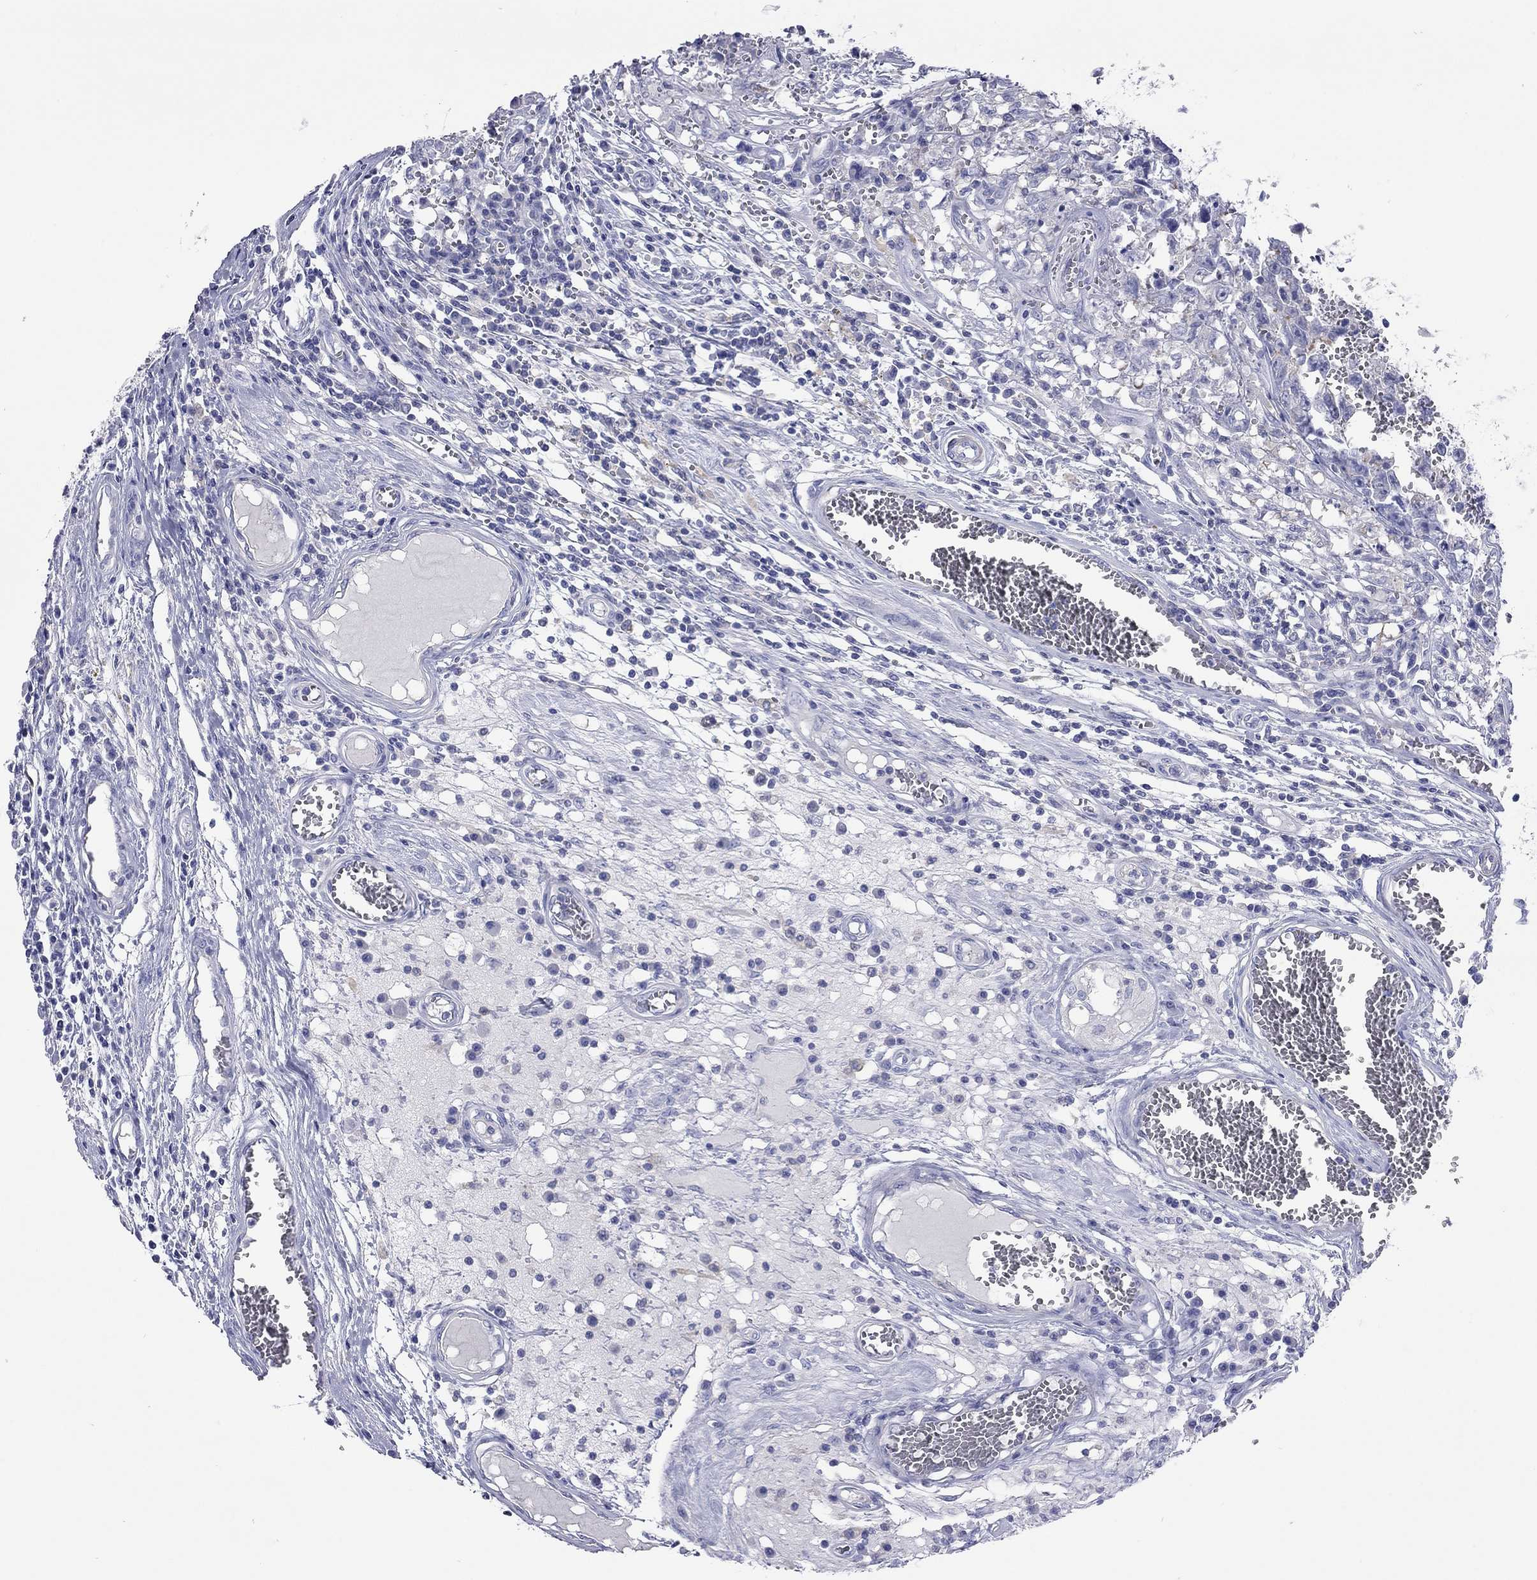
{"staining": {"intensity": "negative", "quantity": "none", "location": "none"}, "tissue": "testis cancer", "cell_type": "Tumor cells", "image_type": "cancer", "snomed": [{"axis": "morphology", "description": "Carcinoma, Embryonal, NOS"}, {"axis": "topography", "description": "Testis"}], "caption": "Tumor cells are negative for protein expression in human embryonal carcinoma (testis).", "gene": "ACTL7B", "patient": {"sex": "male", "age": 36}}